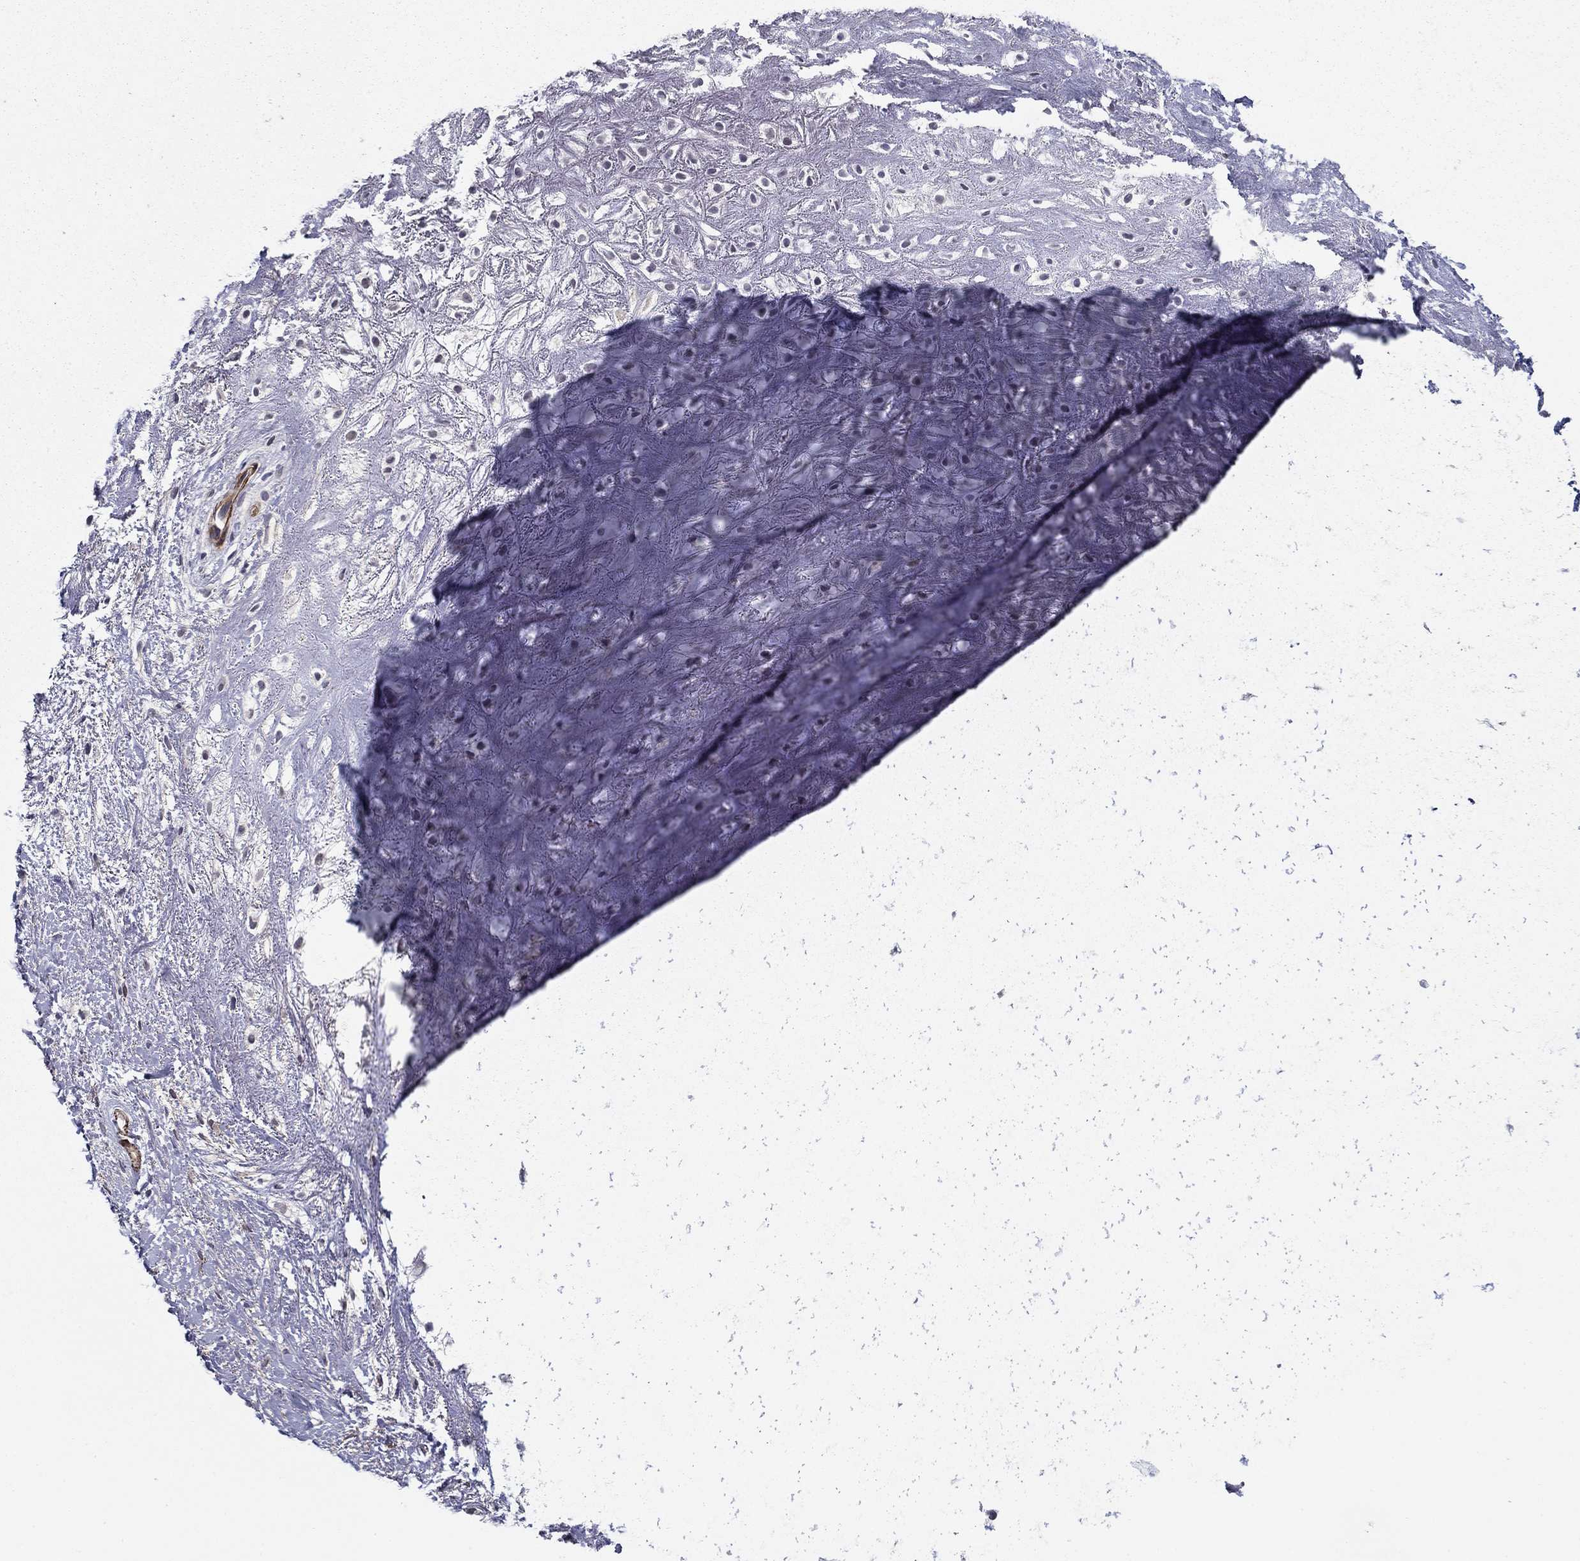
{"staining": {"intensity": "negative", "quantity": "none", "location": "none"}, "tissue": "adipose tissue", "cell_type": "Adipocytes", "image_type": "normal", "snomed": [{"axis": "morphology", "description": "Normal tissue, NOS"}, {"axis": "morphology", "description": "Squamous cell carcinoma, NOS"}, {"axis": "topography", "description": "Cartilage tissue"}, {"axis": "topography", "description": "Head-Neck"}], "caption": "High magnification brightfield microscopy of unremarkable adipose tissue stained with DAB (brown) and counterstained with hematoxylin (blue): adipocytes show no significant positivity. Brightfield microscopy of IHC stained with DAB (brown) and hematoxylin (blue), captured at high magnification.", "gene": "KRBA1", "patient": {"sex": "male", "age": 62}}